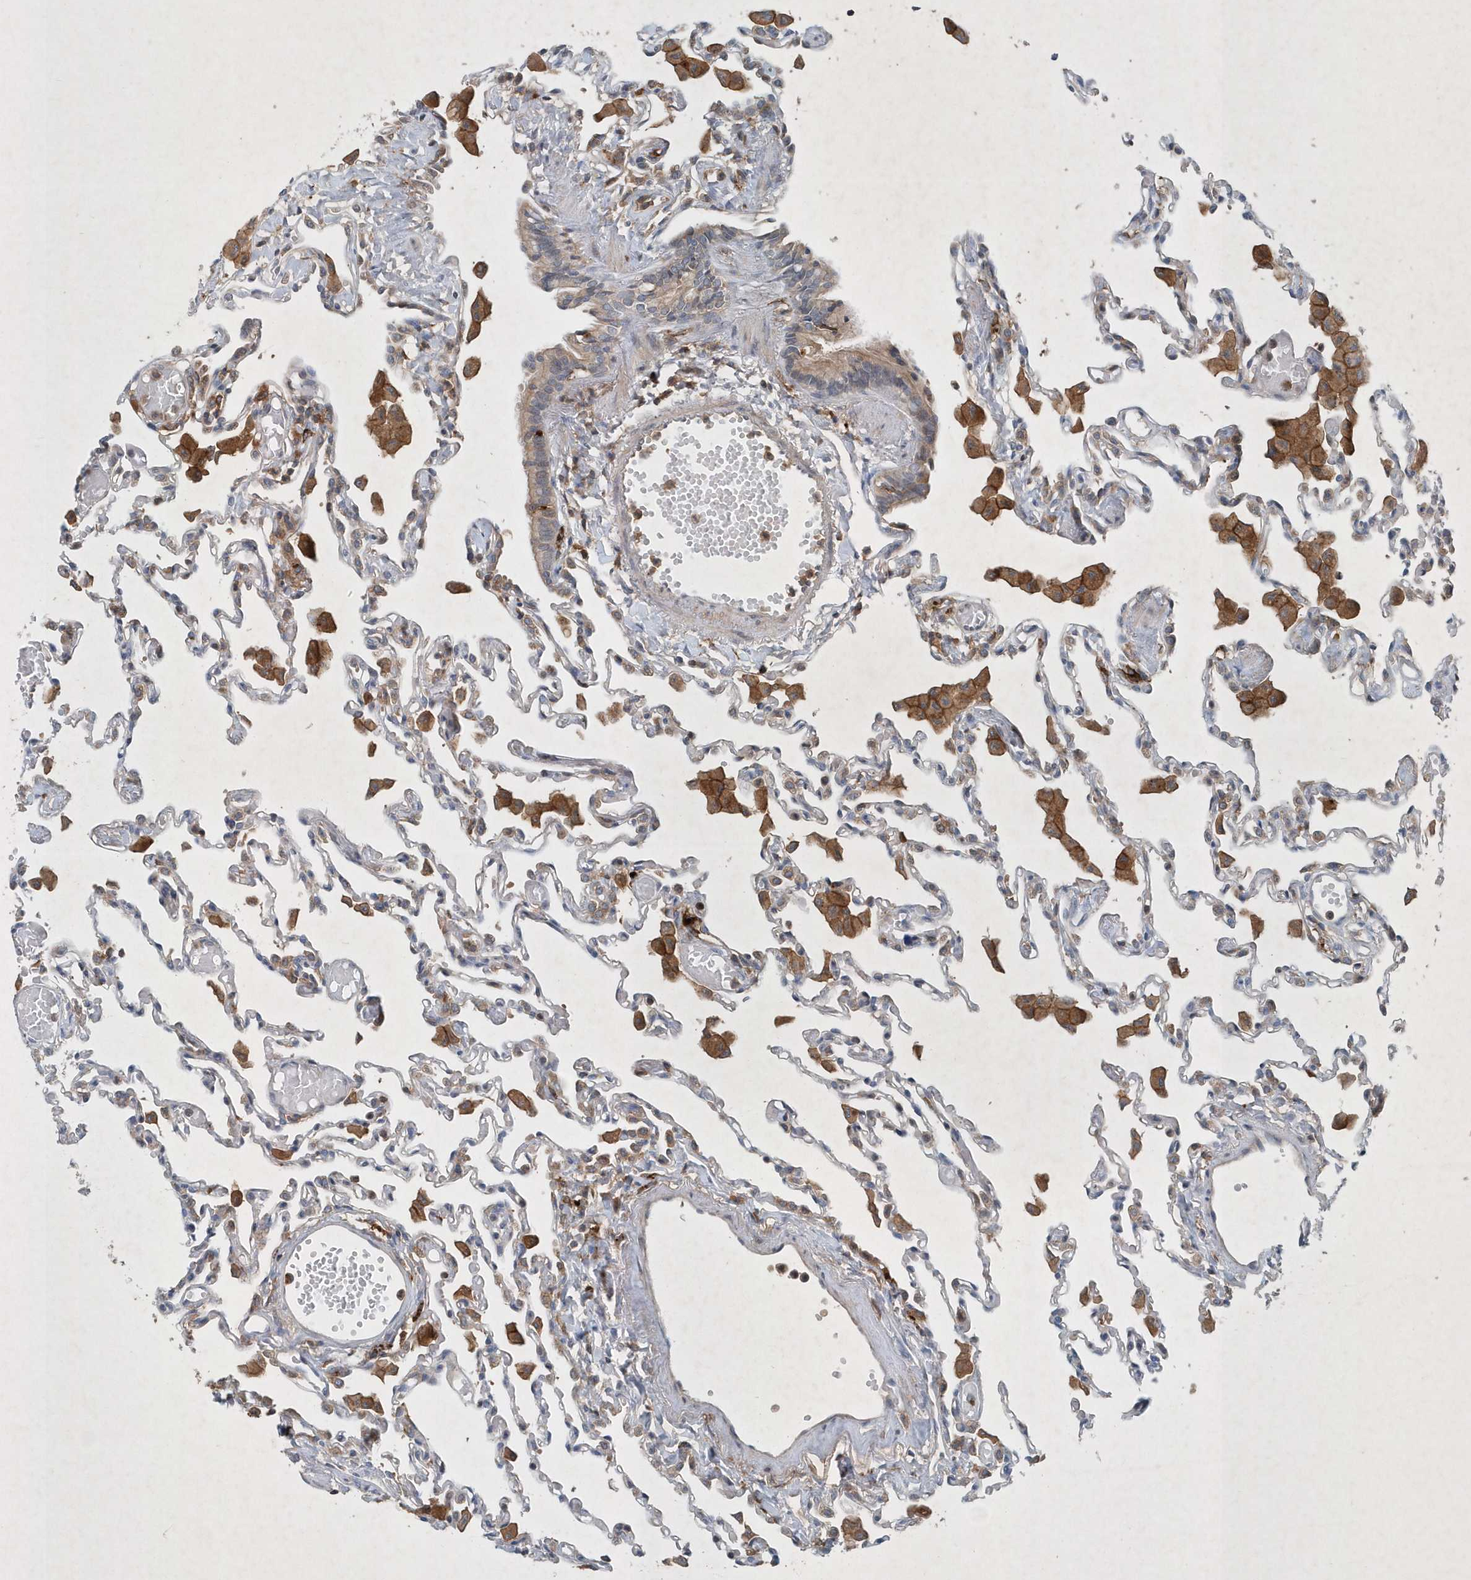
{"staining": {"intensity": "moderate", "quantity": "<25%", "location": "cytoplasmic/membranous"}, "tissue": "lung", "cell_type": "Alveolar cells", "image_type": "normal", "snomed": [{"axis": "morphology", "description": "Normal tissue, NOS"}, {"axis": "topography", "description": "Bronchus"}, {"axis": "topography", "description": "Lung"}], "caption": "The photomicrograph demonstrates immunohistochemical staining of benign lung. There is moderate cytoplasmic/membranous expression is identified in about <25% of alveolar cells. (Brightfield microscopy of DAB IHC at high magnification).", "gene": "P2RY10", "patient": {"sex": "female", "age": 49}}